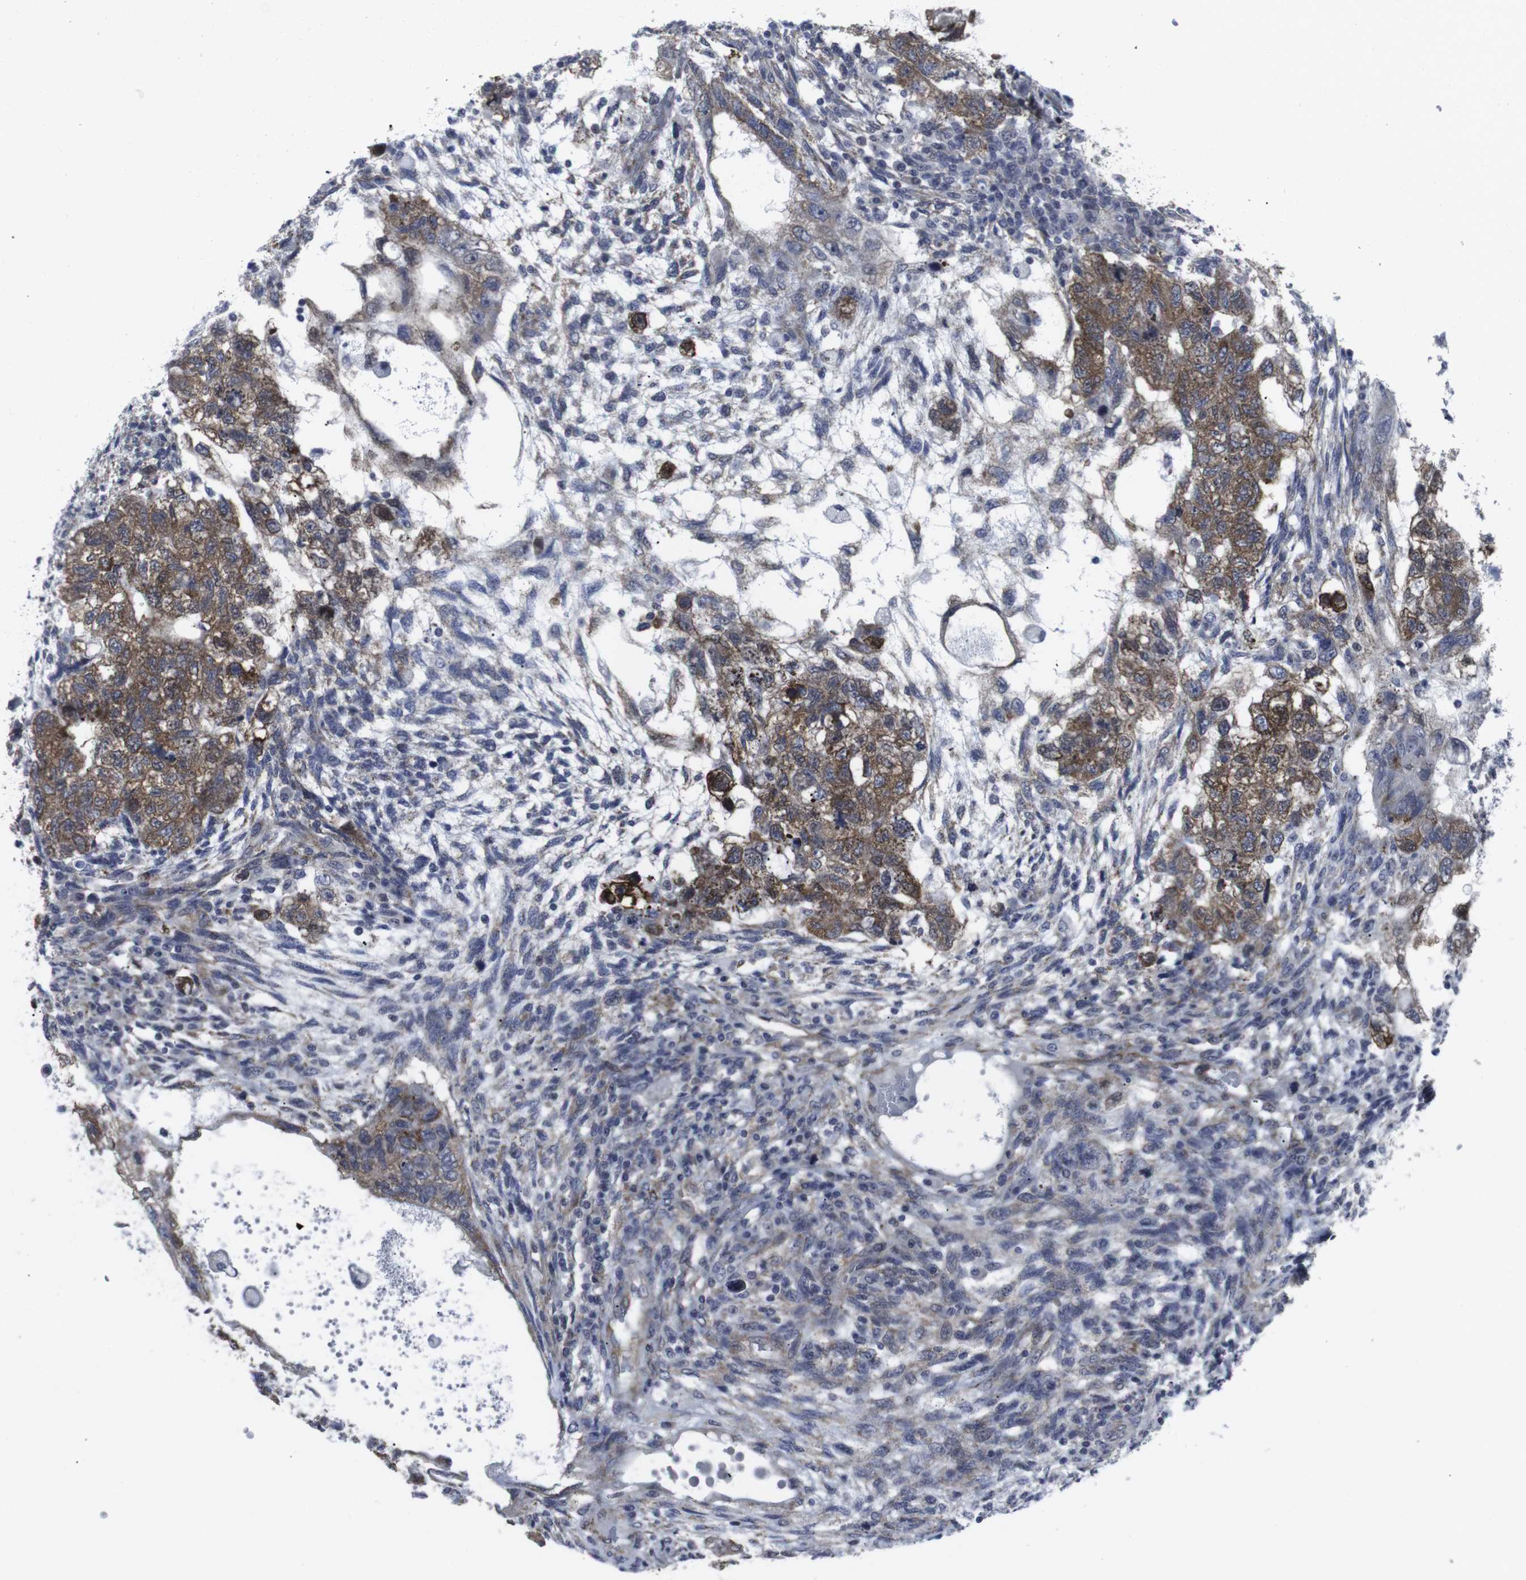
{"staining": {"intensity": "moderate", "quantity": ">75%", "location": "cytoplasmic/membranous"}, "tissue": "testis cancer", "cell_type": "Tumor cells", "image_type": "cancer", "snomed": [{"axis": "morphology", "description": "Normal tissue, NOS"}, {"axis": "morphology", "description": "Carcinoma, Embryonal, NOS"}, {"axis": "topography", "description": "Testis"}], "caption": "This histopathology image demonstrates IHC staining of human testis cancer, with medium moderate cytoplasmic/membranous expression in approximately >75% of tumor cells.", "gene": "GEMIN2", "patient": {"sex": "male", "age": 36}}